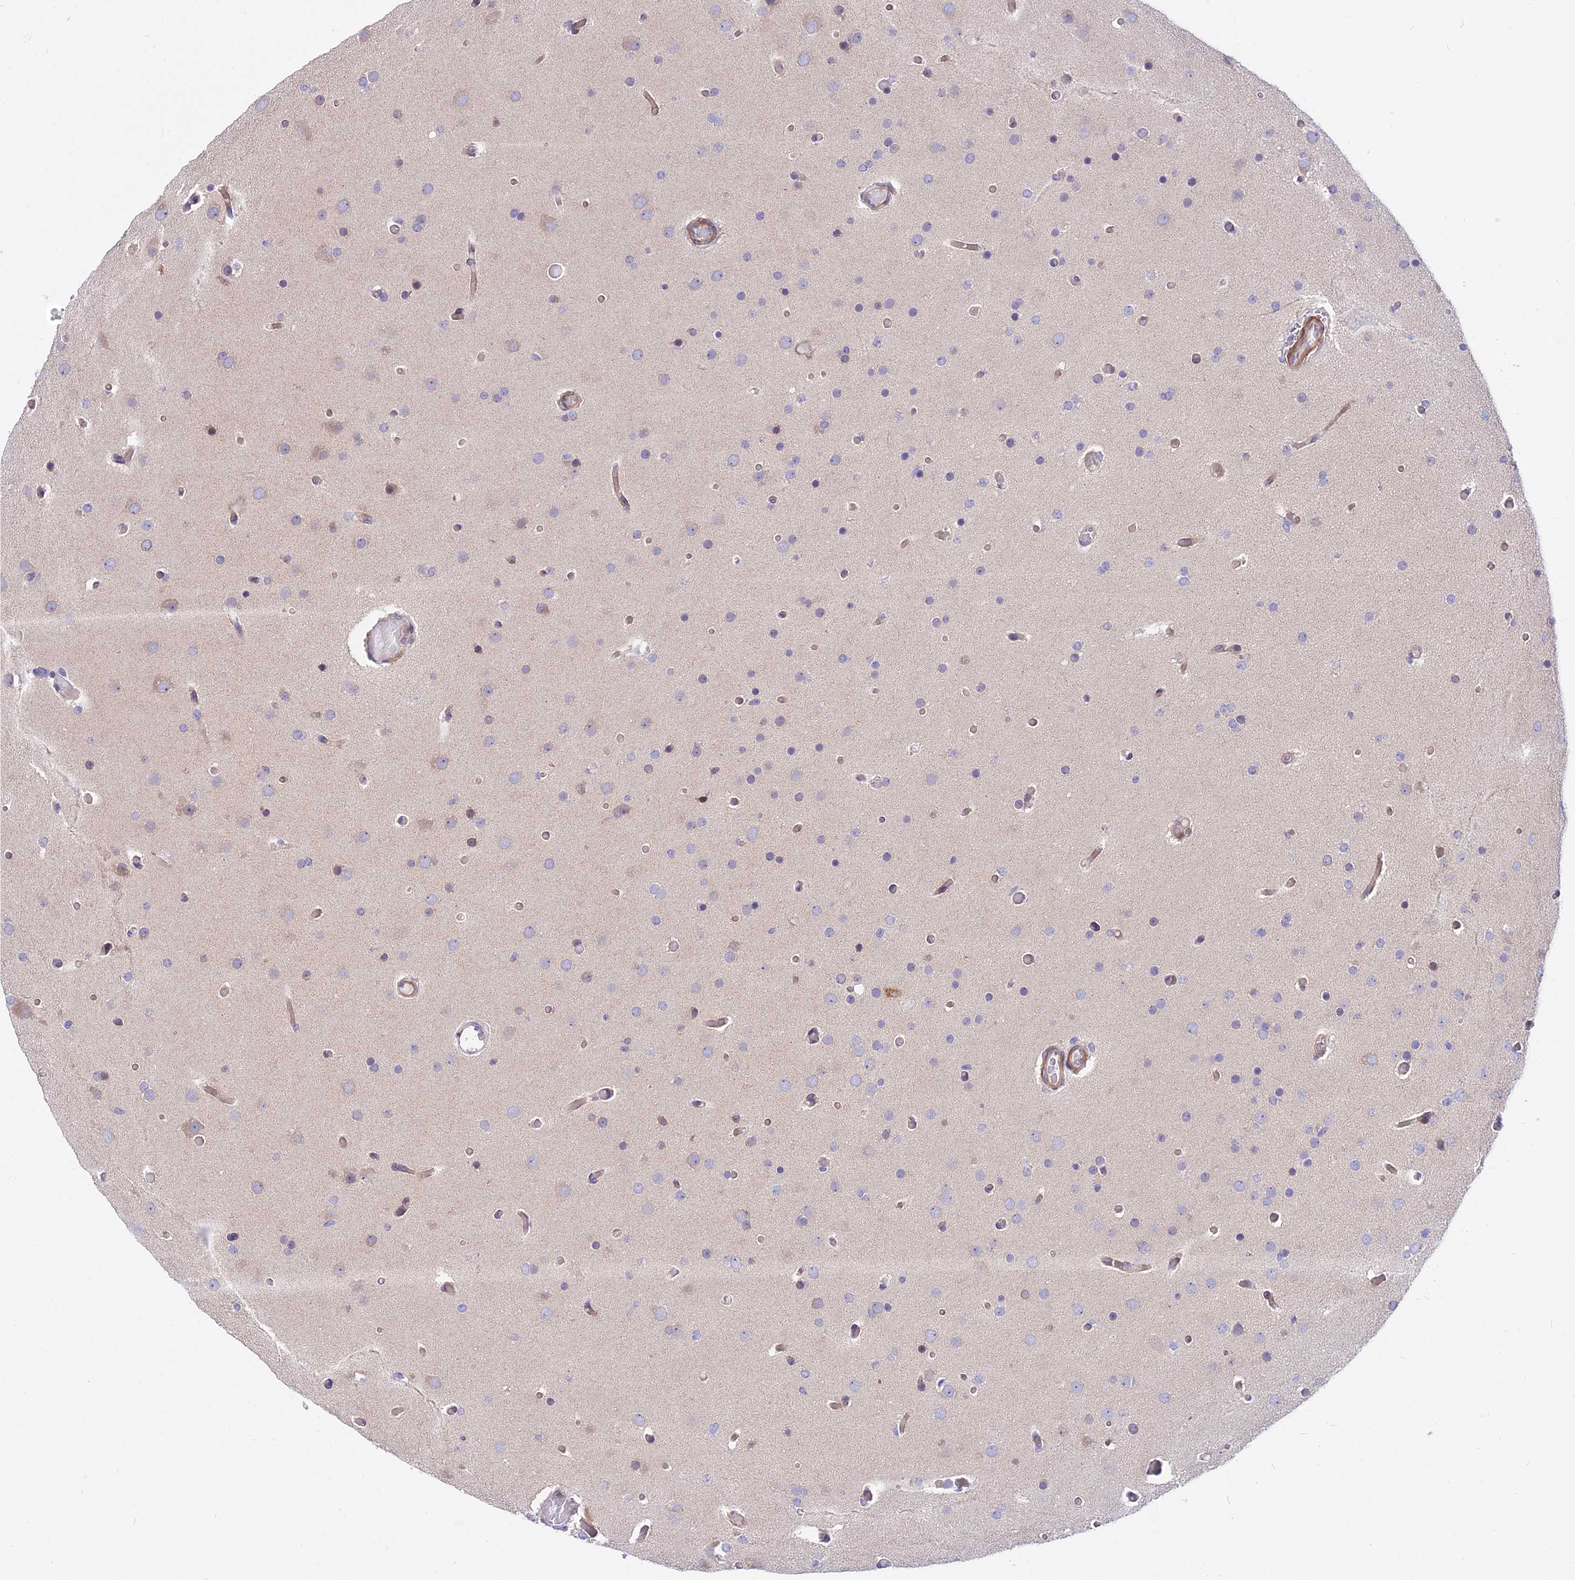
{"staining": {"intensity": "negative", "quantity": "none", "location": "none"}, "tissue": "glioma", "cell_type": "Tumor cells", "image_type": "cancer", "snomed": [{"axis": "morphology", "description": "Glioma, malignant, High grade"}, {"axis": "topography", "description": "Cerebral cortex"}], "caption": "Immunohistochemistry of human malignant glioma (high-grade) shows no staining in tumor cells.", "gene": "TRIM43B", "patient": {"sex": "female", "age": 36}}